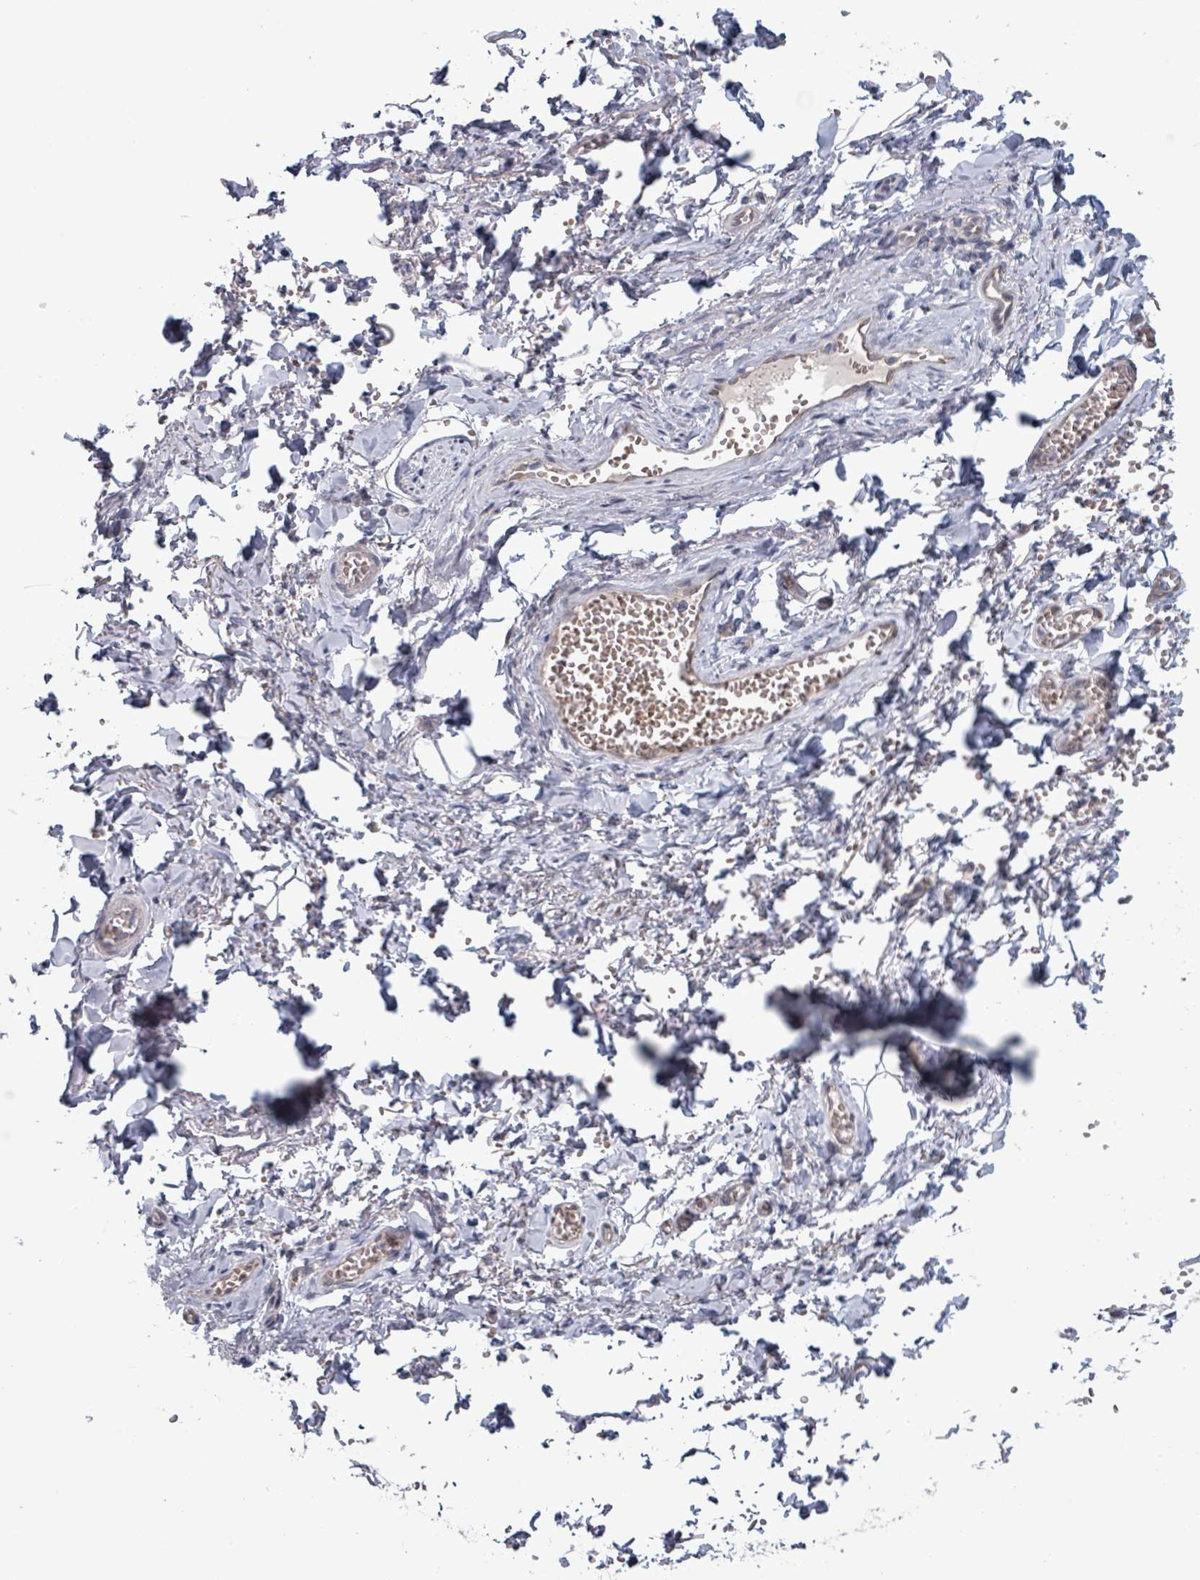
{"staining": {"intensity": "negative", "quantity": "none", "location": "none"}, "tissue": "adipose tissue", "cell_type": "Adipocytes", "image_type": "normal", "snomed": [{"axis": "morphology", "description": "Normal tissue, NOS"}, {"axis": "topography", "description": "Vulva"}, {"axis": "topography", "description": "Vagina"}, {"axis": "topography", "description": "Peripheral nerve tissue"}], "caption": "High magnification brightfield microscopy of benign adipose tissue stained with DAB (brown) and counterstained with hematoxylin (blue): adipocytes show no significant positivity. (DAB immunohistochemistry (IHC), high magnification).", "gene": "FKBP1A", "patient": {"sex": "female", "age": 66}}